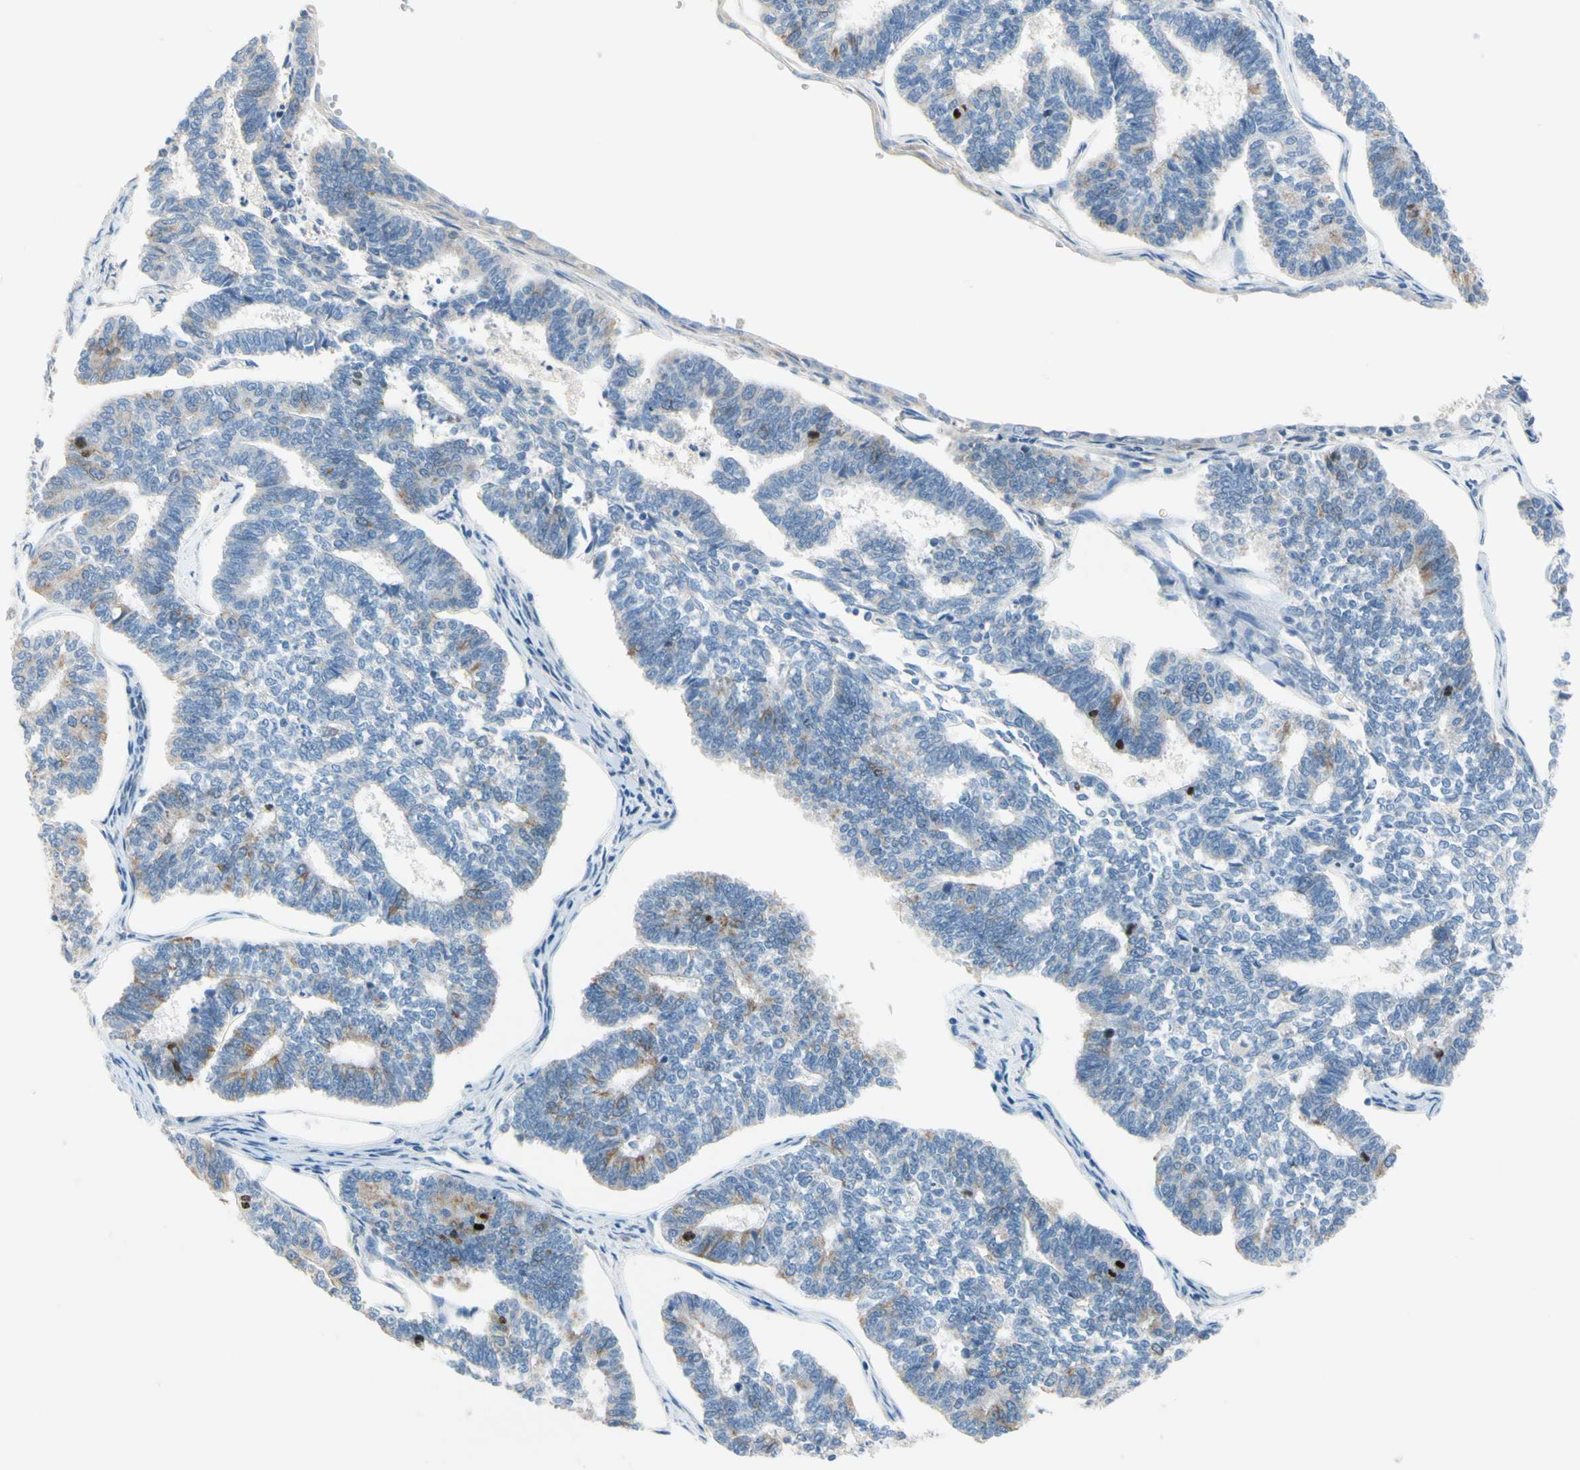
{"staining": {"intensity": "weak", "quantity": "<25%", "location": "cytoplasmic/membranous"}, "tissue": "endometrial cancer", "cell_type": "Tumor cells", "image_type": "cancer", "snomed": [{"axis": "morphology", "description": "Adenocarcinoma, NOS"}, {"axis": "topography", "description": "Endometrium"}], "caption": "Tumor cells are negative for brown protein staining in adenocarcinoma (endometrial).", "gene": "CKAP2", "patient": {"sex": "female", "age": 70}}